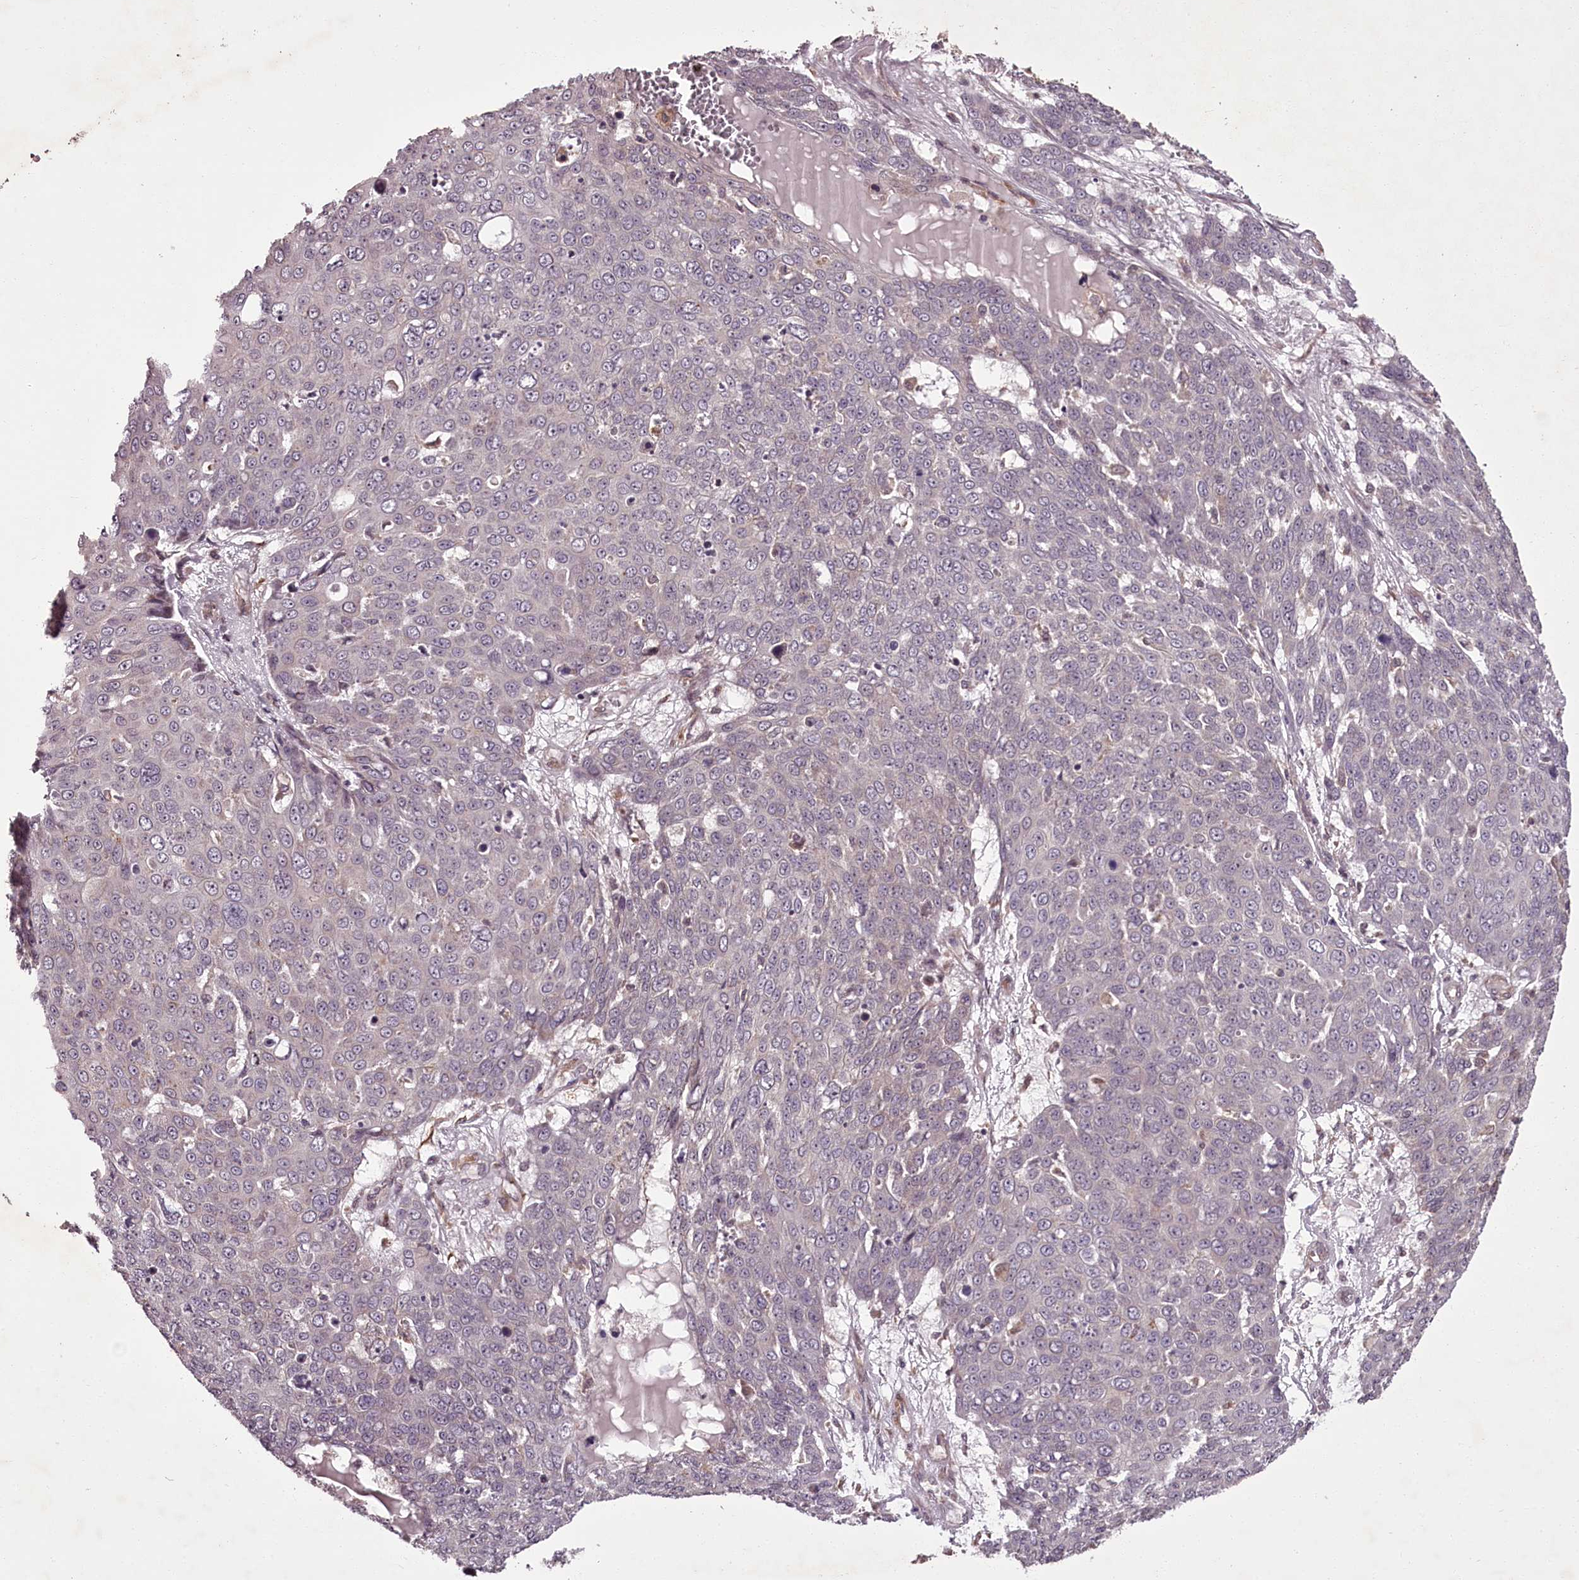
{"staining": {"intensity": "negative", "quantity": "none", "location": "none"}, "tissue": "skin cancer", "cell_type": "Tumor cells", "image_type": "cancer", "snomed": [{"axis": "morphology", "description": "Squamous cell carcinoma, NOS"}, {"axis": "topography", "description": "Skin"}], "caption": "Immunohistochemical staining of skin squamous cell carcinoma displays no significant positivity in tumor cells.", "gene": "CCDC92", "patient": {"sex": "male", "age": 71}}